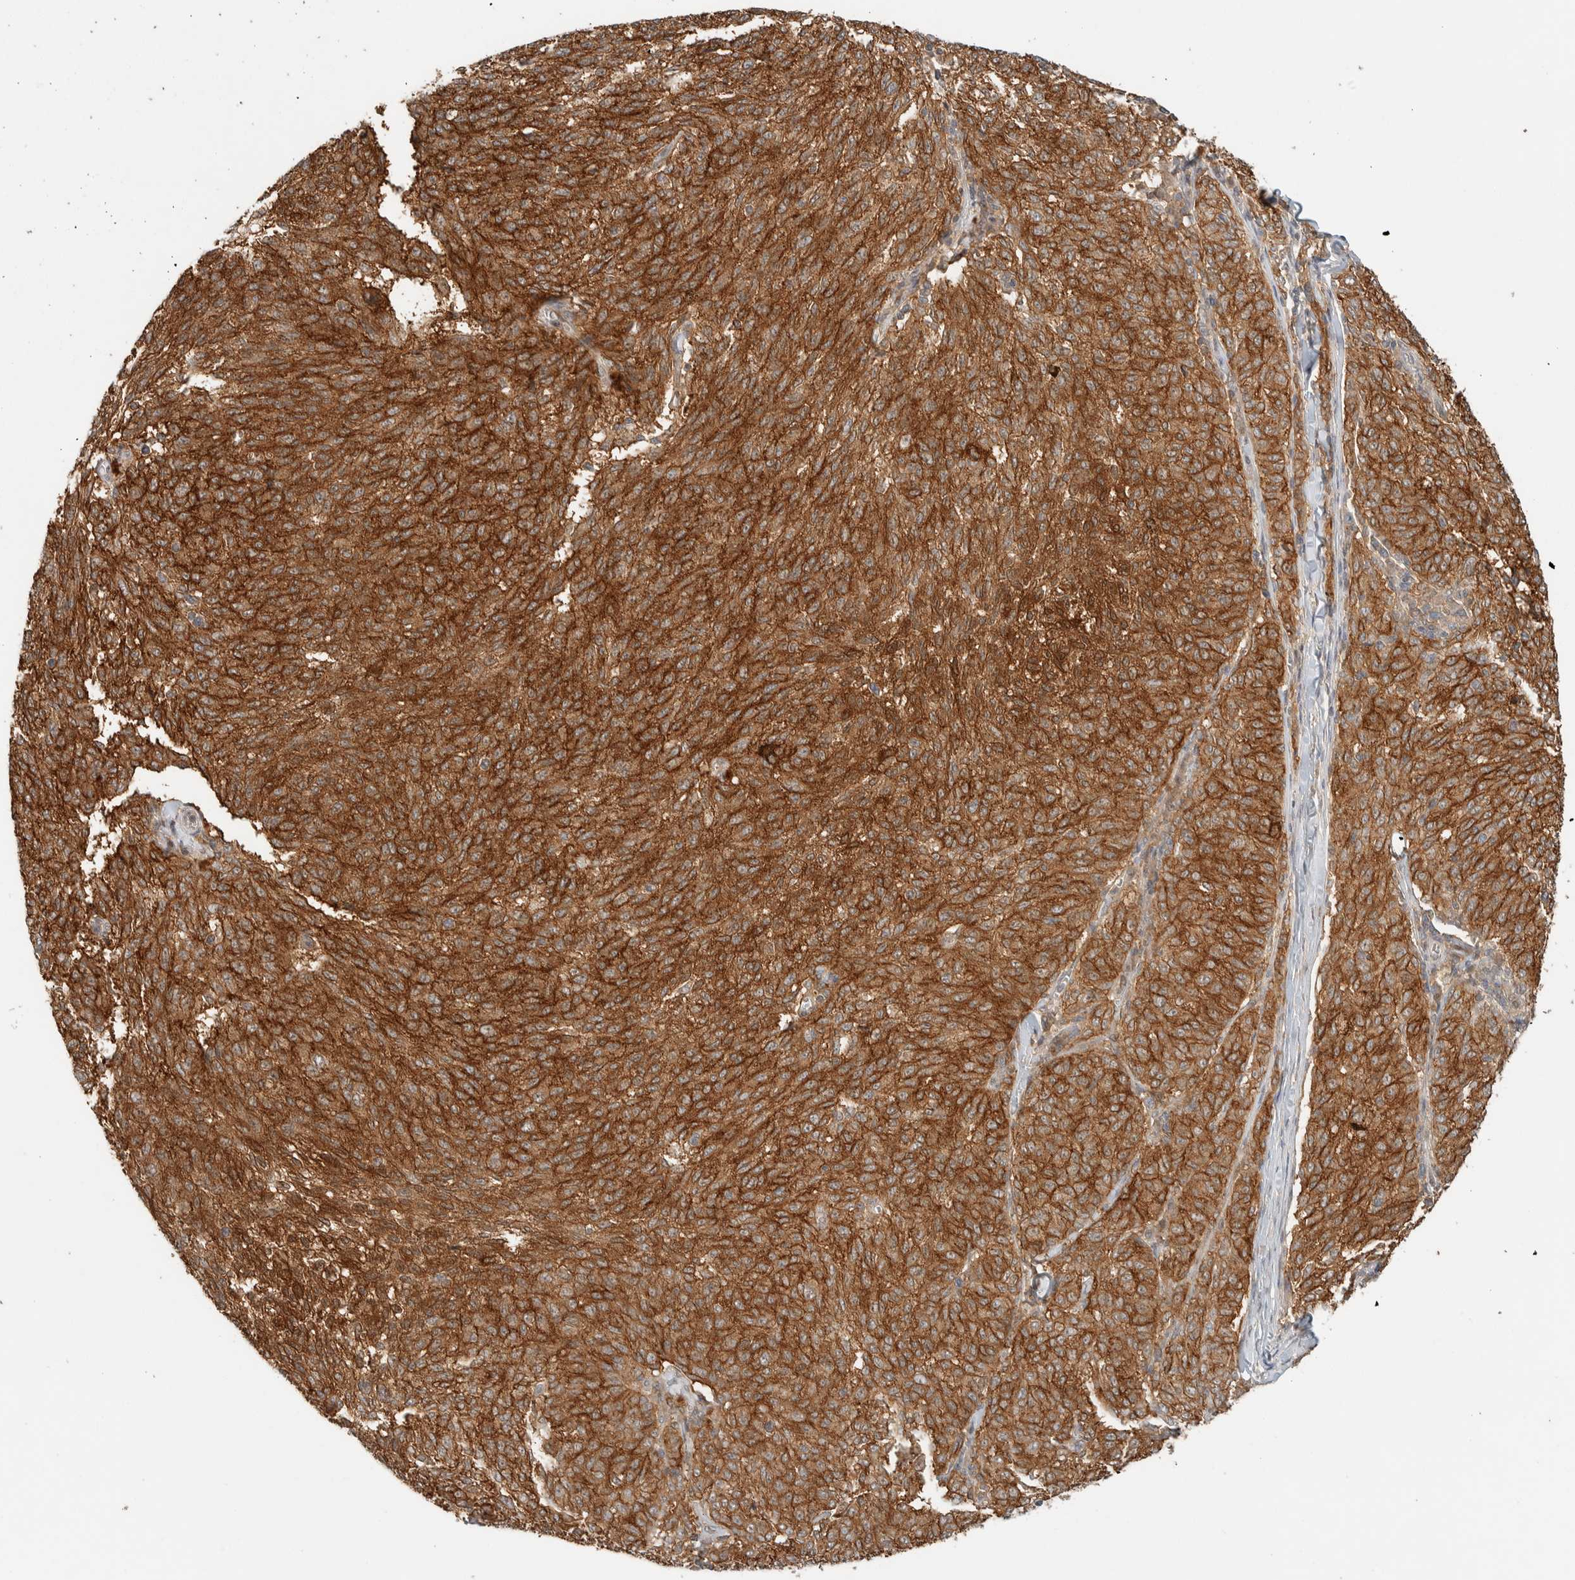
{"staining": {"intensity": "strong", "quantity": ">75%", "location": "cytoplasmic/membranous"}, "tissue": "melanoma", "cell_type": "Tumor cells", "image_type": "cancer", "snomed": [{"axis": "morphology", "description": "Malignant melanoma, NOS"}, {"axis": "topography", "description": "Skin"}], "caption": "Immunohistochemistry (IHC) of malignant melanoma displays high levels of strong cytoplasmic/membranous staining in approximately >75% of tumor cells.", "gene": "ZNF567", "patient": {"sex": "female", "age": 72}}